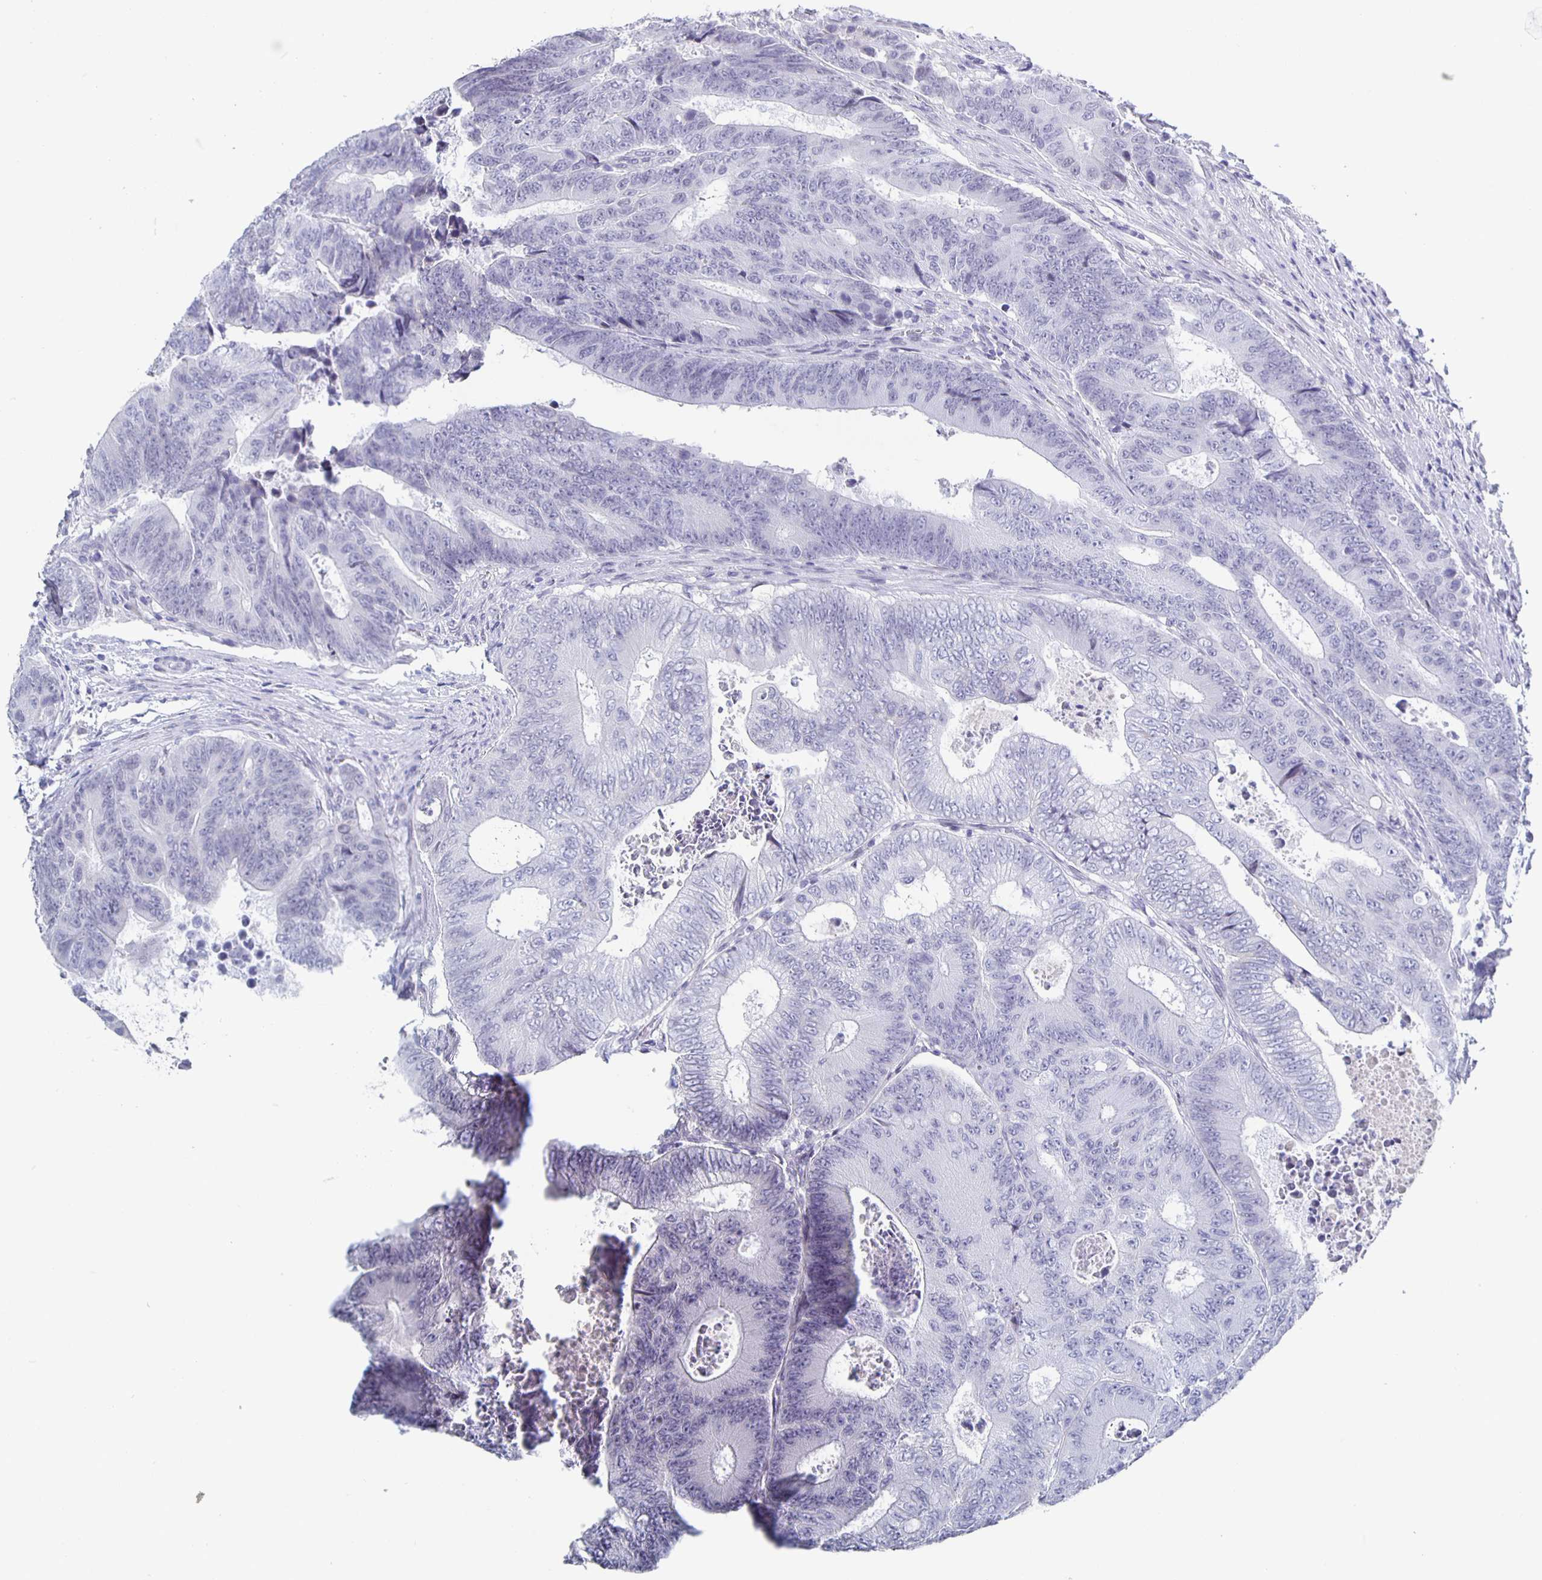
{"staining": {"intensity": "negative", "quantity": "none", "location": "none"}, "tissue": "colorectal cancer", "cell_type": "Tumor cells", "image_type": "cancer", "snomed": [{"axis": "morphology", "description": "Adenocarcinoma, NOS"}, {"axis": "topography", "description": "Colon"}], "caption": "Immunohistochemical staining of colorectal cancer (adenocarcinoma) displays no significant expression in tumor cells.", "gene": "CCDC17", "patient": {"sex": "female", "age": 48}}